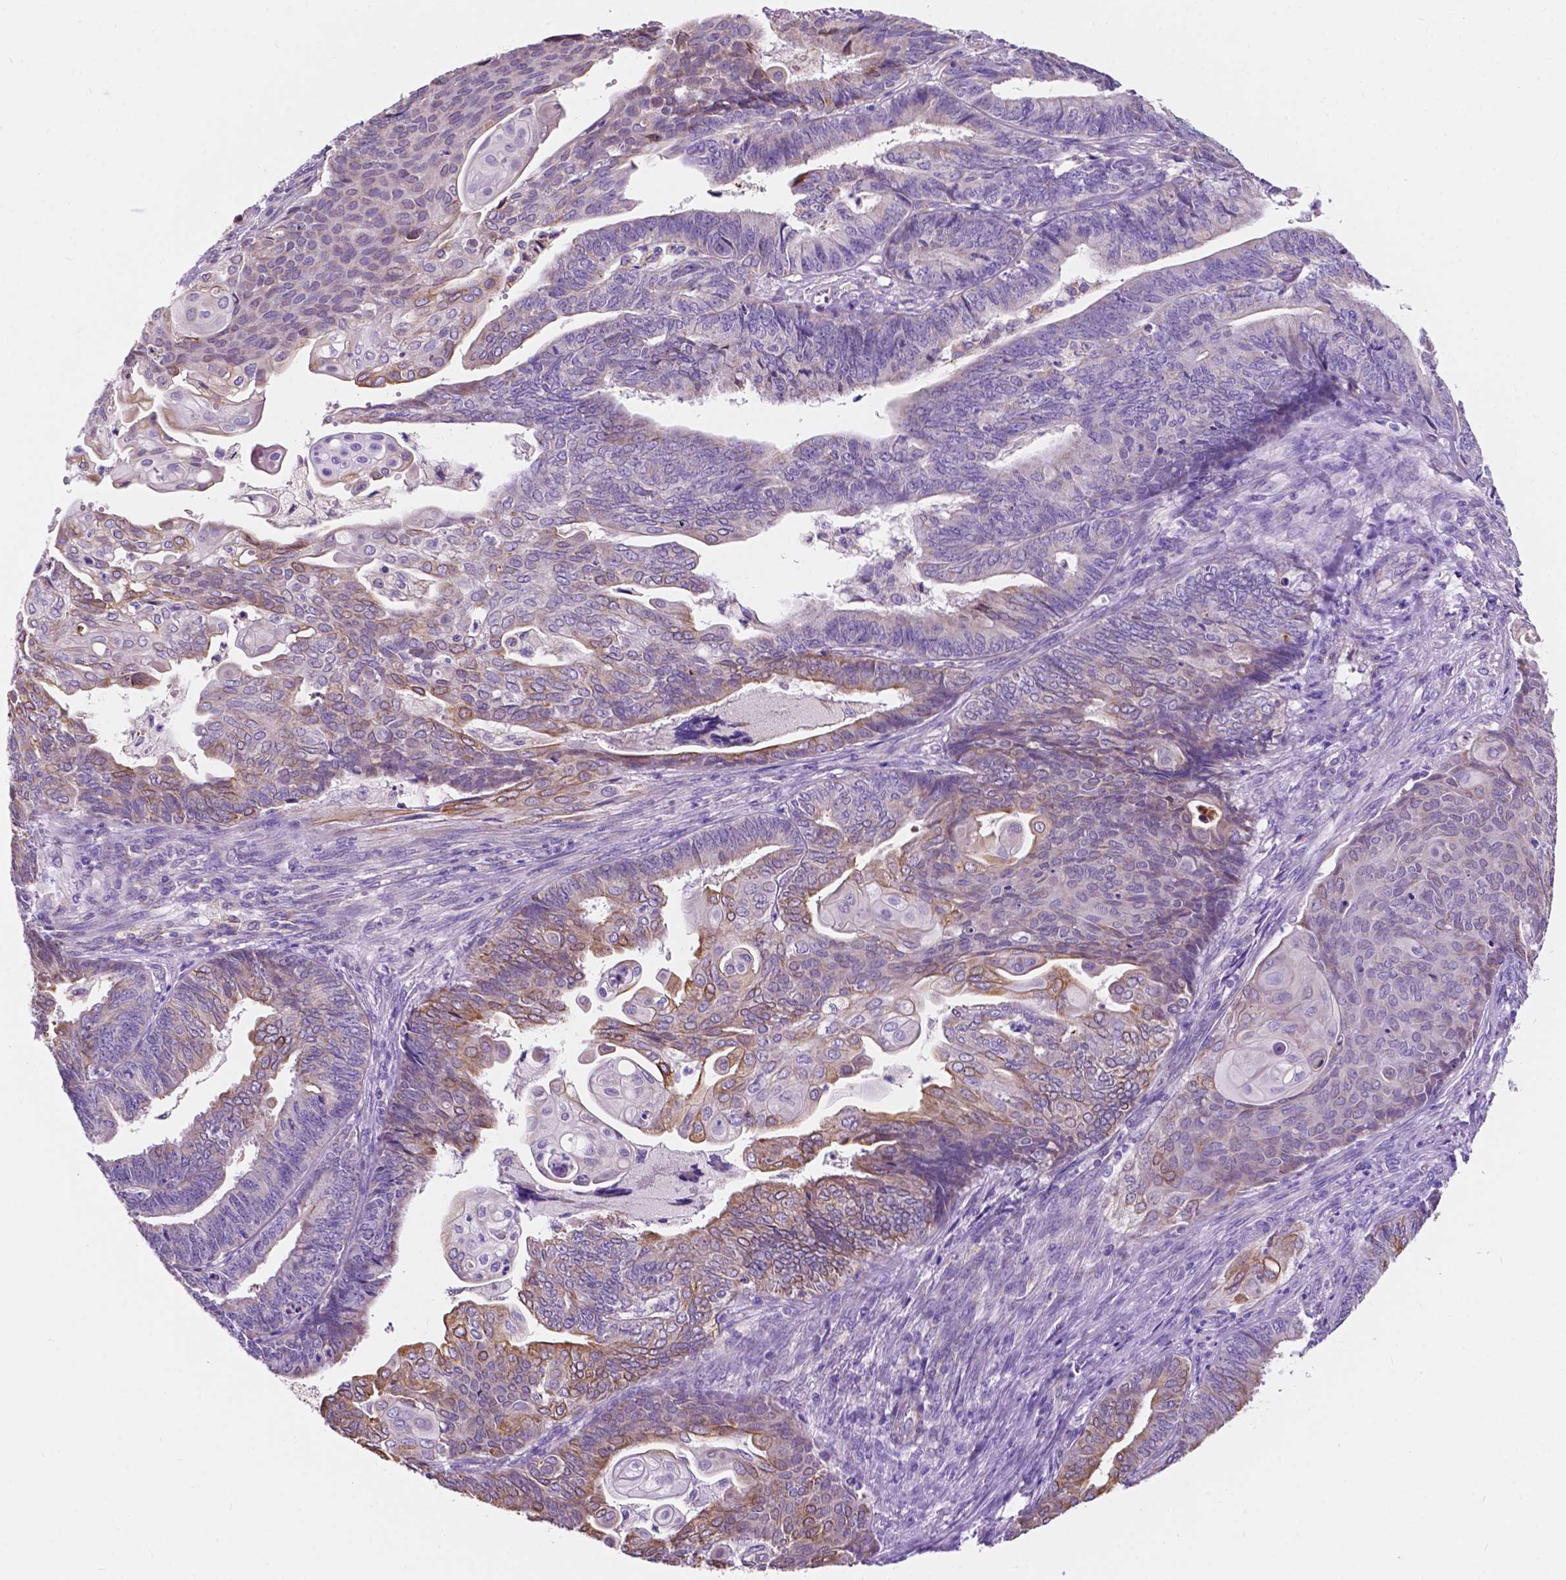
{"staining": {"intensity": "moderate", "quantity": "<25%", "location": "cytoplasmic/membranous"}, "tissue": "endometrial cancer", "cell_type": "Tumor cells", "image_type": "cancer", "snomed": [{"axis": "morphology", "description": "Adenocarcinoma, NOS"}, {"axis": "topography", "description": "Endometrium"}], "caption": "Tumor cells show low levels of moderate cytoplasmic/membranous expression in about <25% of cells in endometrial cancer (adenocarcinoma).", "gene": "TRPV5", "patient": {"sex": "female", "age": 73}}